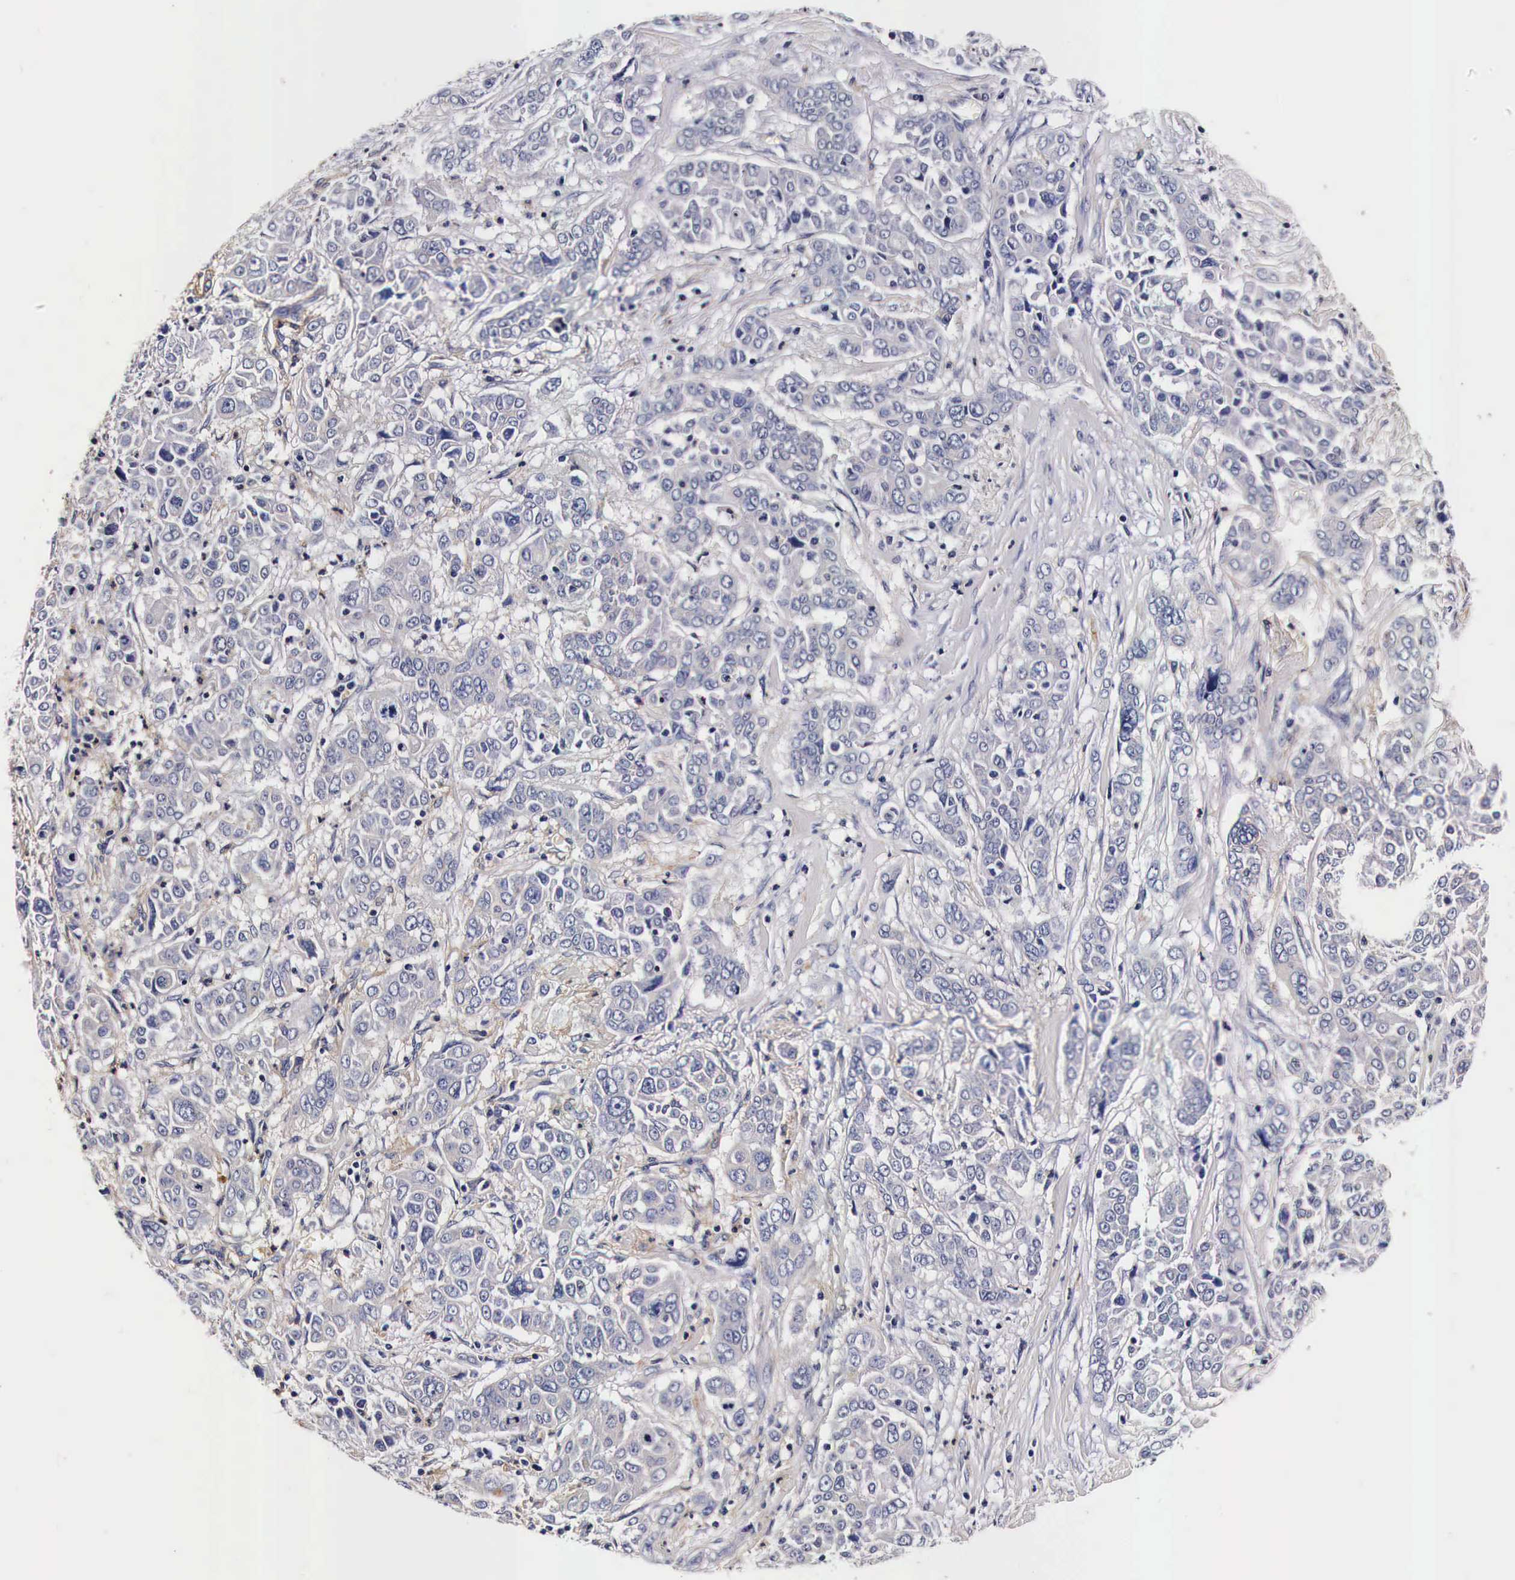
{"staining": {"intensity": "moderate", "quantity": ">75%", "location": "cytoplasmic/membranous"}, "tissue": "pancreatic cancer", "cell_type": "Tumor cells", "image_type": "cancer", "snomed": [{"axis": "morphology", "description": "Adenocarcinoma, NOS"}, {"axis": "topography", "description": "Pancreas"}], "caption": "Human pancreatic adenocarcinoma stained with a brown dye shows moderate cytoplasmic/membranous positive positivity in about >75% of tumor cells.", "gene": "RP2", "patient": {"sex": "female", "age": 52}}